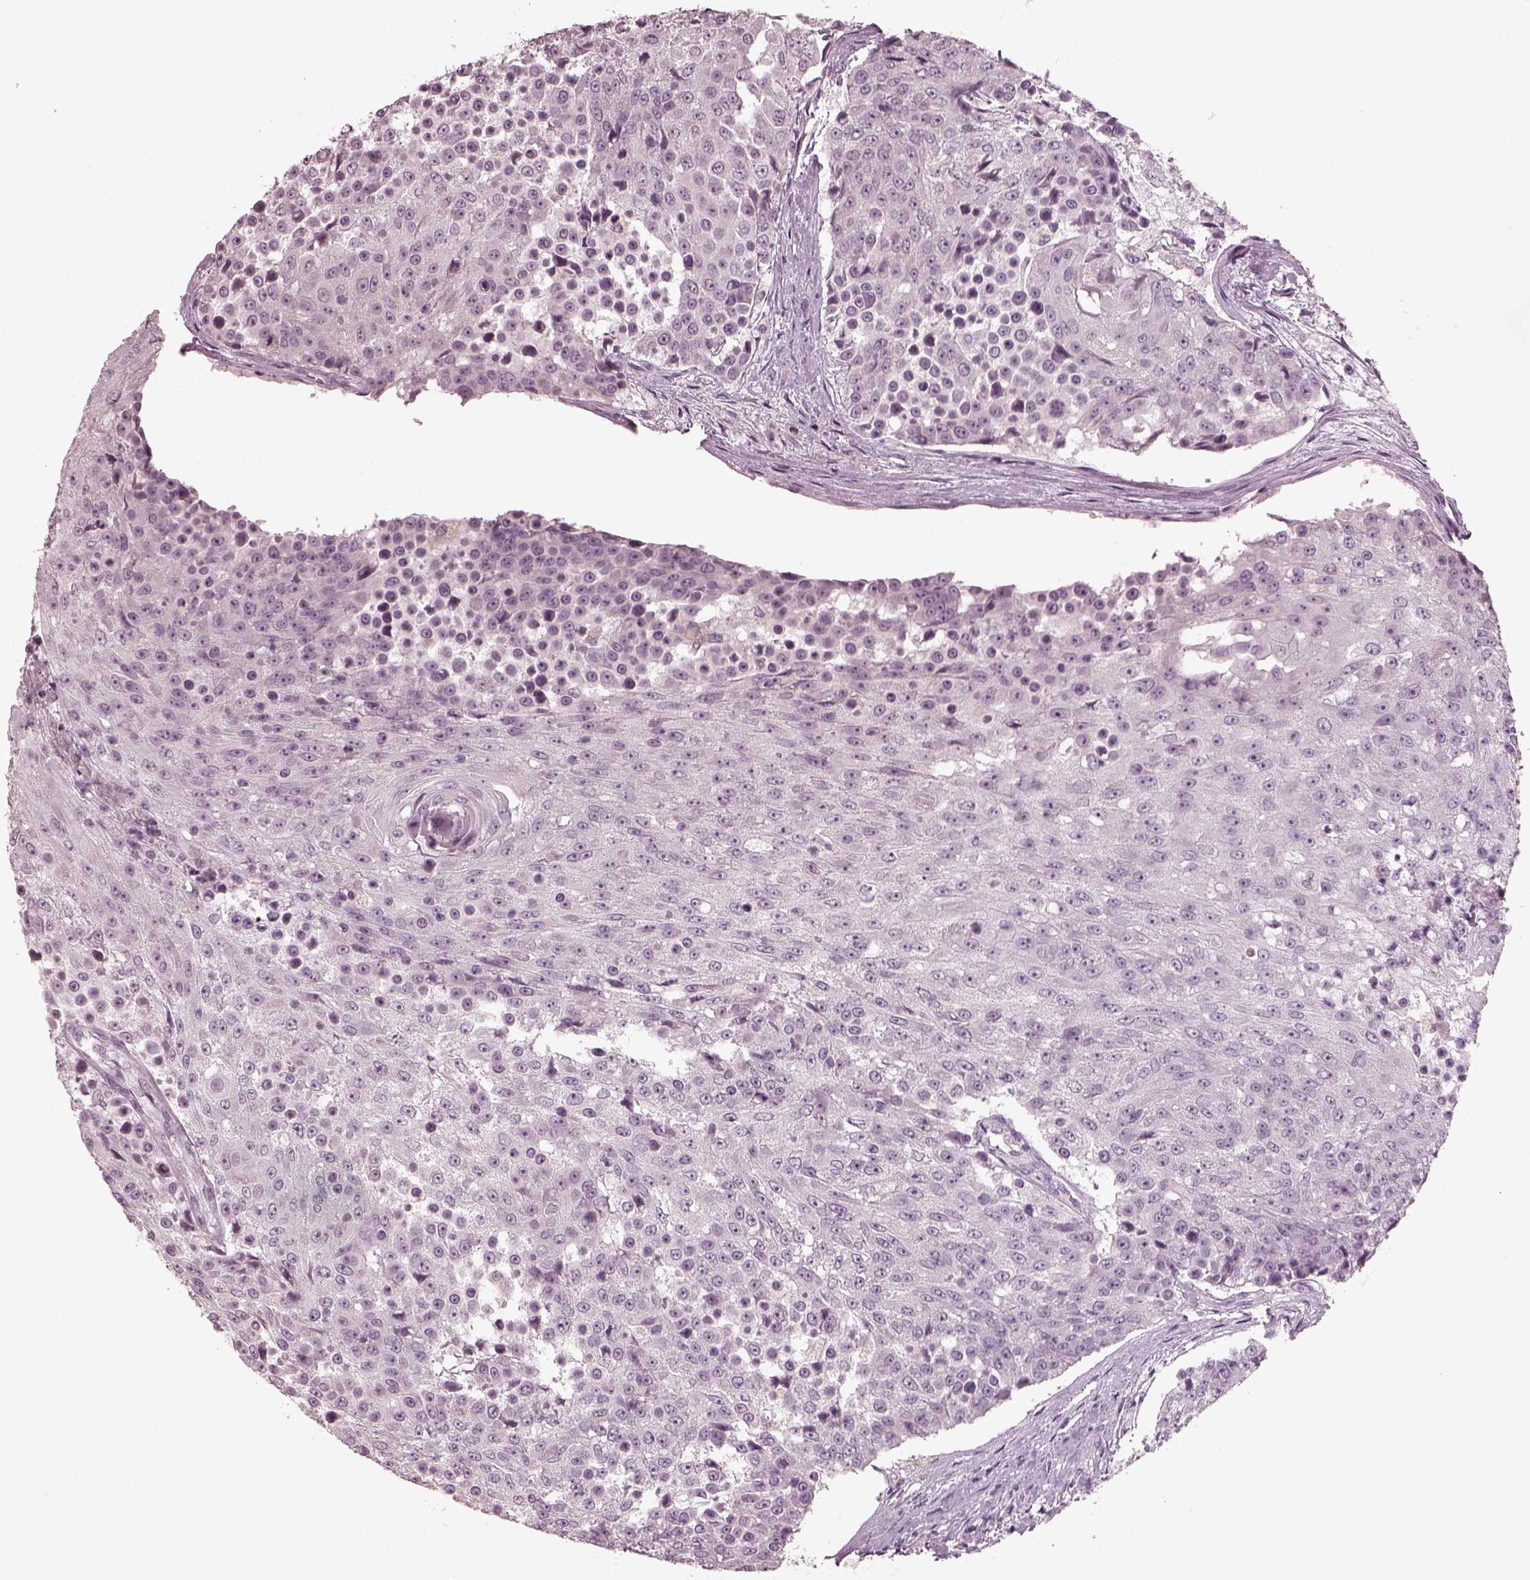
{"staining": {"intensity": "negative", "quantity": "none", "location": "none"}, "tissue": "urothelial cancer", "cell_type": "Tumor cells", "image_type": "cancer", "snomed": [{"axis": "morphology", "description": "Urothelial carcinoma, High grade"}, {"axis": "topography", "description": "Urinary bladder"}], "caption": "An immunohistochemistry image of urothelial carcinoma (high-grade) is shown. There is no staining in tumor cells of urothelial carcinoma (high-grade).", "gene": "RCVRN", "patient": {"sex": "female", "age": 63}}